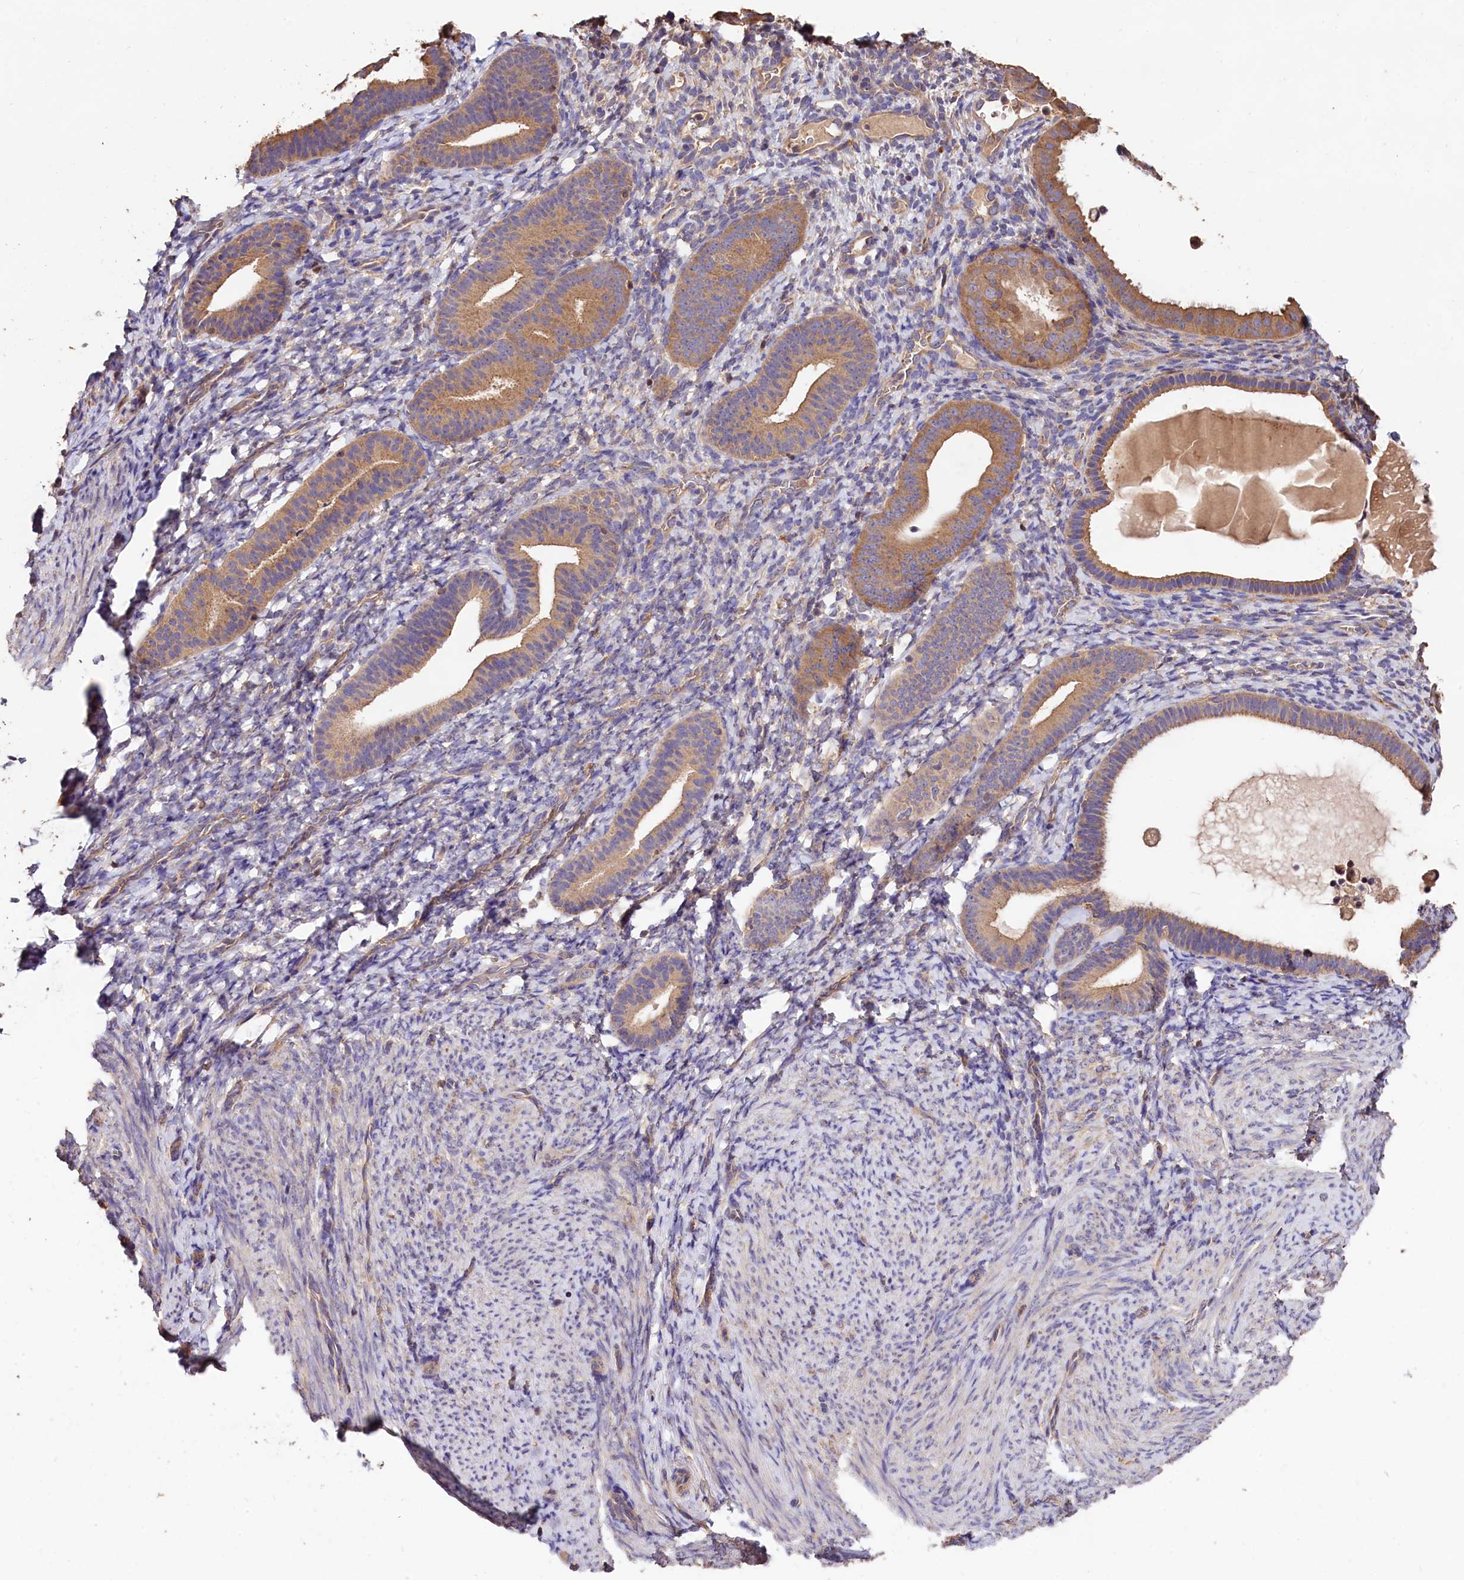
{"staining": {"intensity": "weak", "quantity": "25%-75%", "location": "cytoplasmic/membranous"}, "tissue": "endometrium", "cell_type": "Cells in endometrial stroma", "image_type": "normal", "snomed": [{"axis": "morphology", "description": "Normal tissue, NOS"}, {"axis": "topography", "description": "Endometrium"}], "caption": "A brown stain highlights weak cytoplasmic/membranous expression of a protein in cells in endometrial stroma of normal human endometrium. The staining was performed using DAB to visualize the protein expression in brown, while the nuclei were stained in blue with hematoxylin (Magnification: 20x).", "gene": "OAS3", "patient": {"sex": "female", "age": 65}}